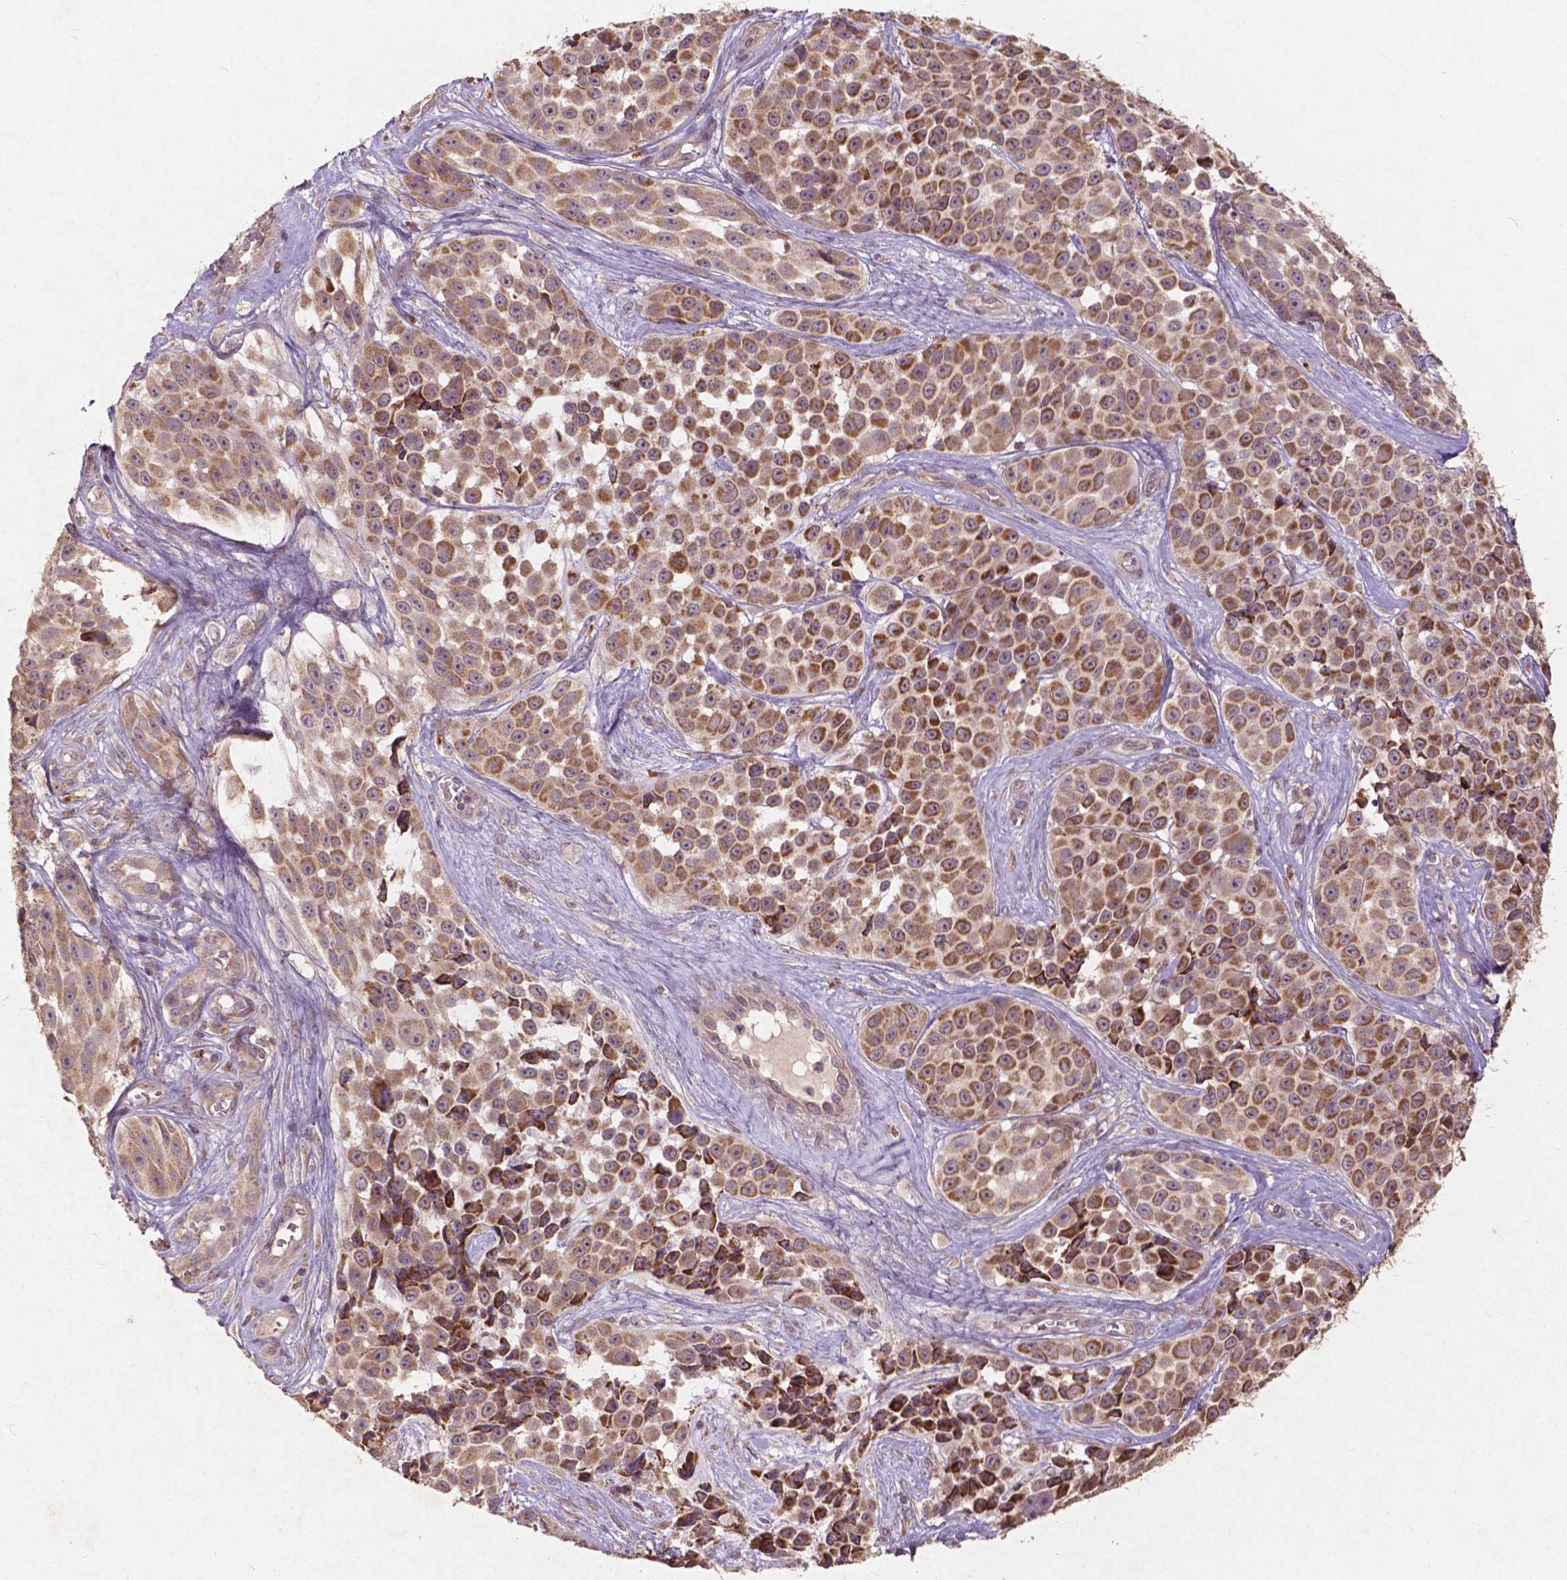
{"staining": {"intensity": "moderate", "quantity": ">75%", "location": "cytoplasmic/membranous"}, "tissue": "melanoma", "cell_type": "Tumor cells", "image_type": "cancer", "snomed": [{"axis": "morphology", "description": "Malignant melanoma, NOS"}, {"axis": "topography", "description": "Skin"}], "caption": "Immunohistochemical staining of human melanoma shows medium levels of moderate cytoplasmic/membranous protein positivity in about >75% of tumor cells.", "gene": "ST6GALNAC5", "patient": {"sex": "female", "age": 88}}